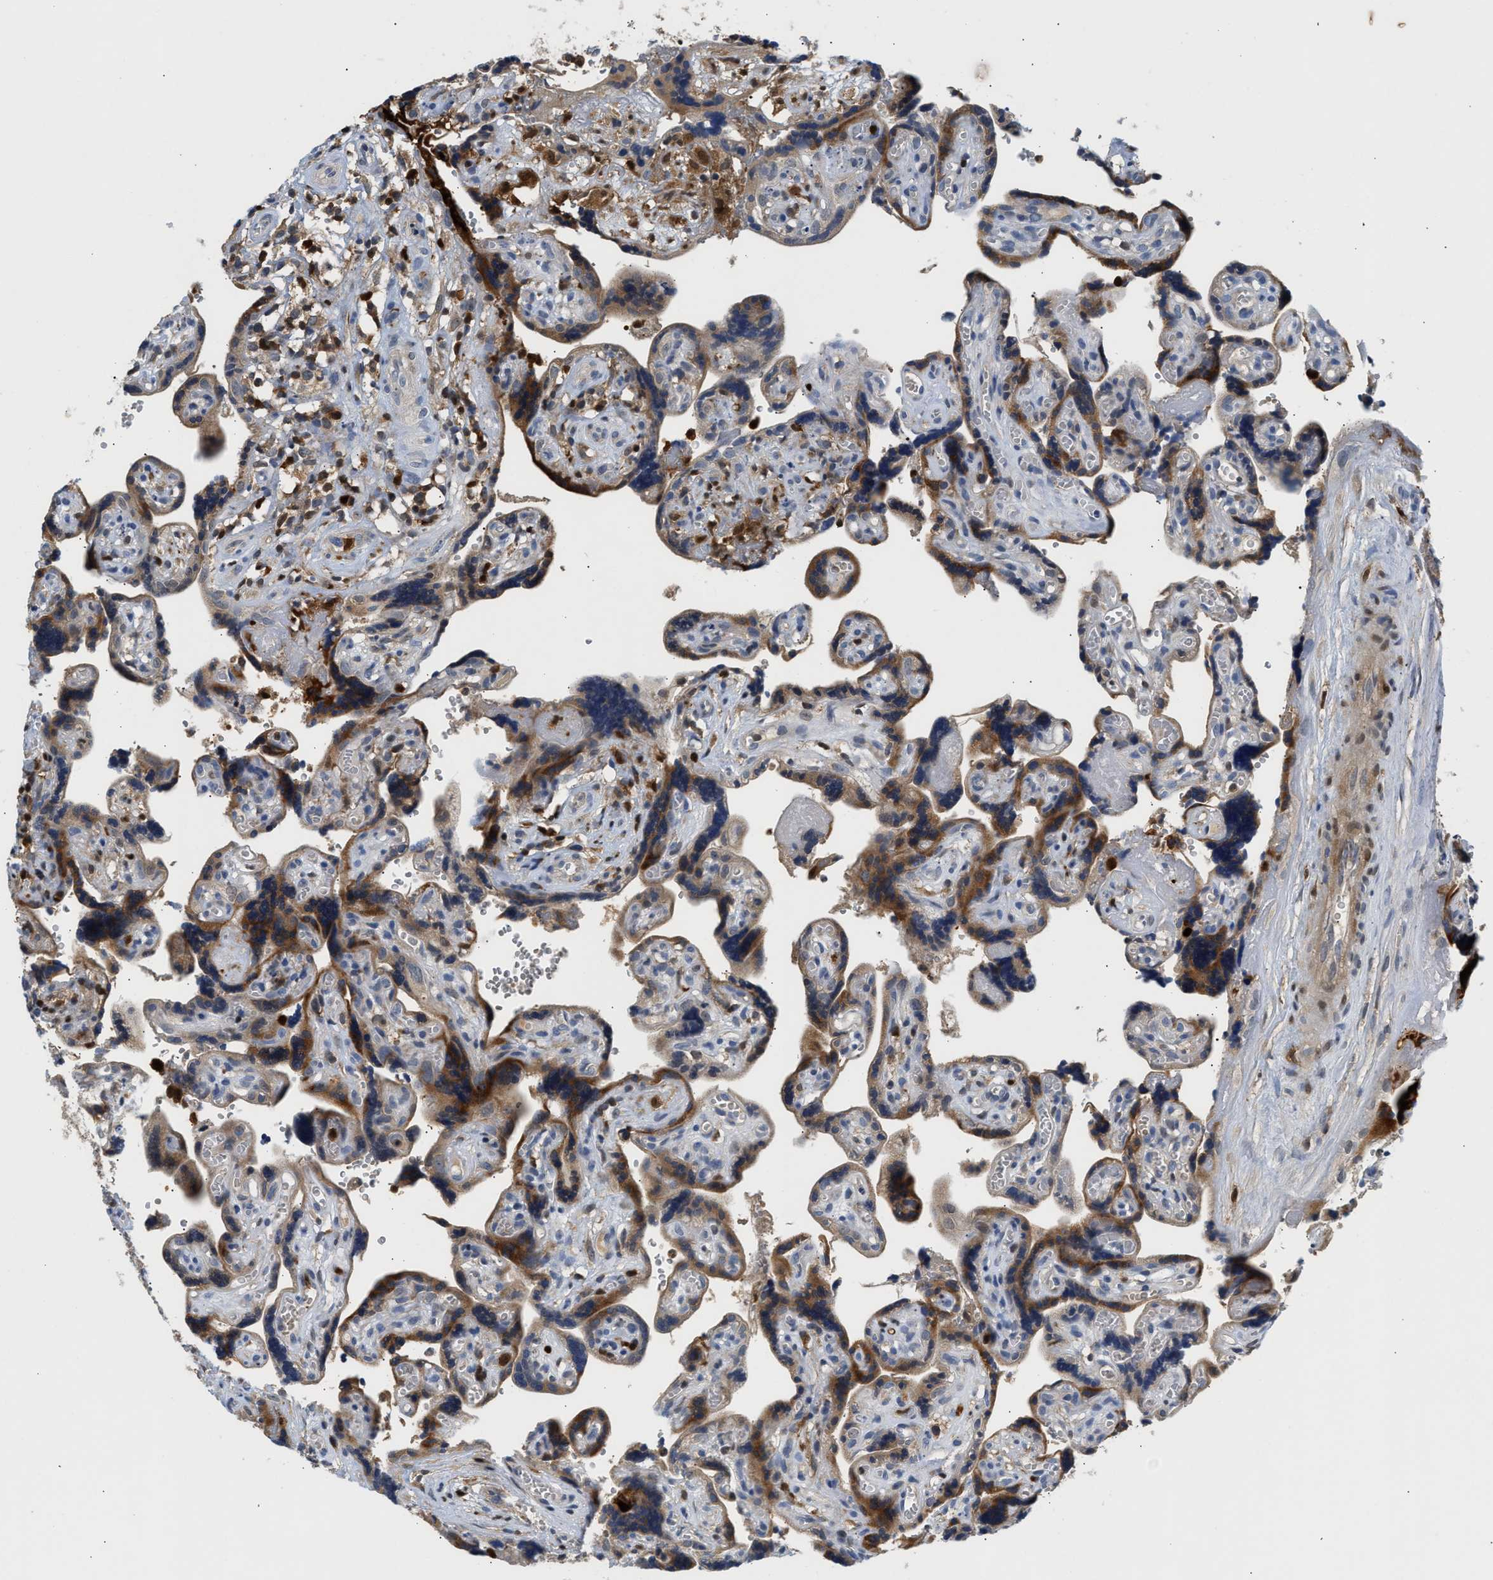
{"staining": {"intensity": "moderate", "quantity": "25%-75%", "location": "cytoplasmic/membranous,nuclear"}, "tissue": "placenta", "cell_type": "Decidual cells", "image_type": "normal", "snomed": [{"axis": "morphology", "description": "Normal tissue, NOS"}, {"axis": "topography", "description": "Placenta"}], "caption": "A micrograph of human placenta stained for a protein exhibits moderate cytoplasmic/membranous,nuclear brown staining in decidual cells. (DAB (3,3'-diaminobenzidine) IHC, brown staining for protein, blue staining for nuclei).", "gene": "SLIT2", "patient": {"sex": "female", "age": 30}}